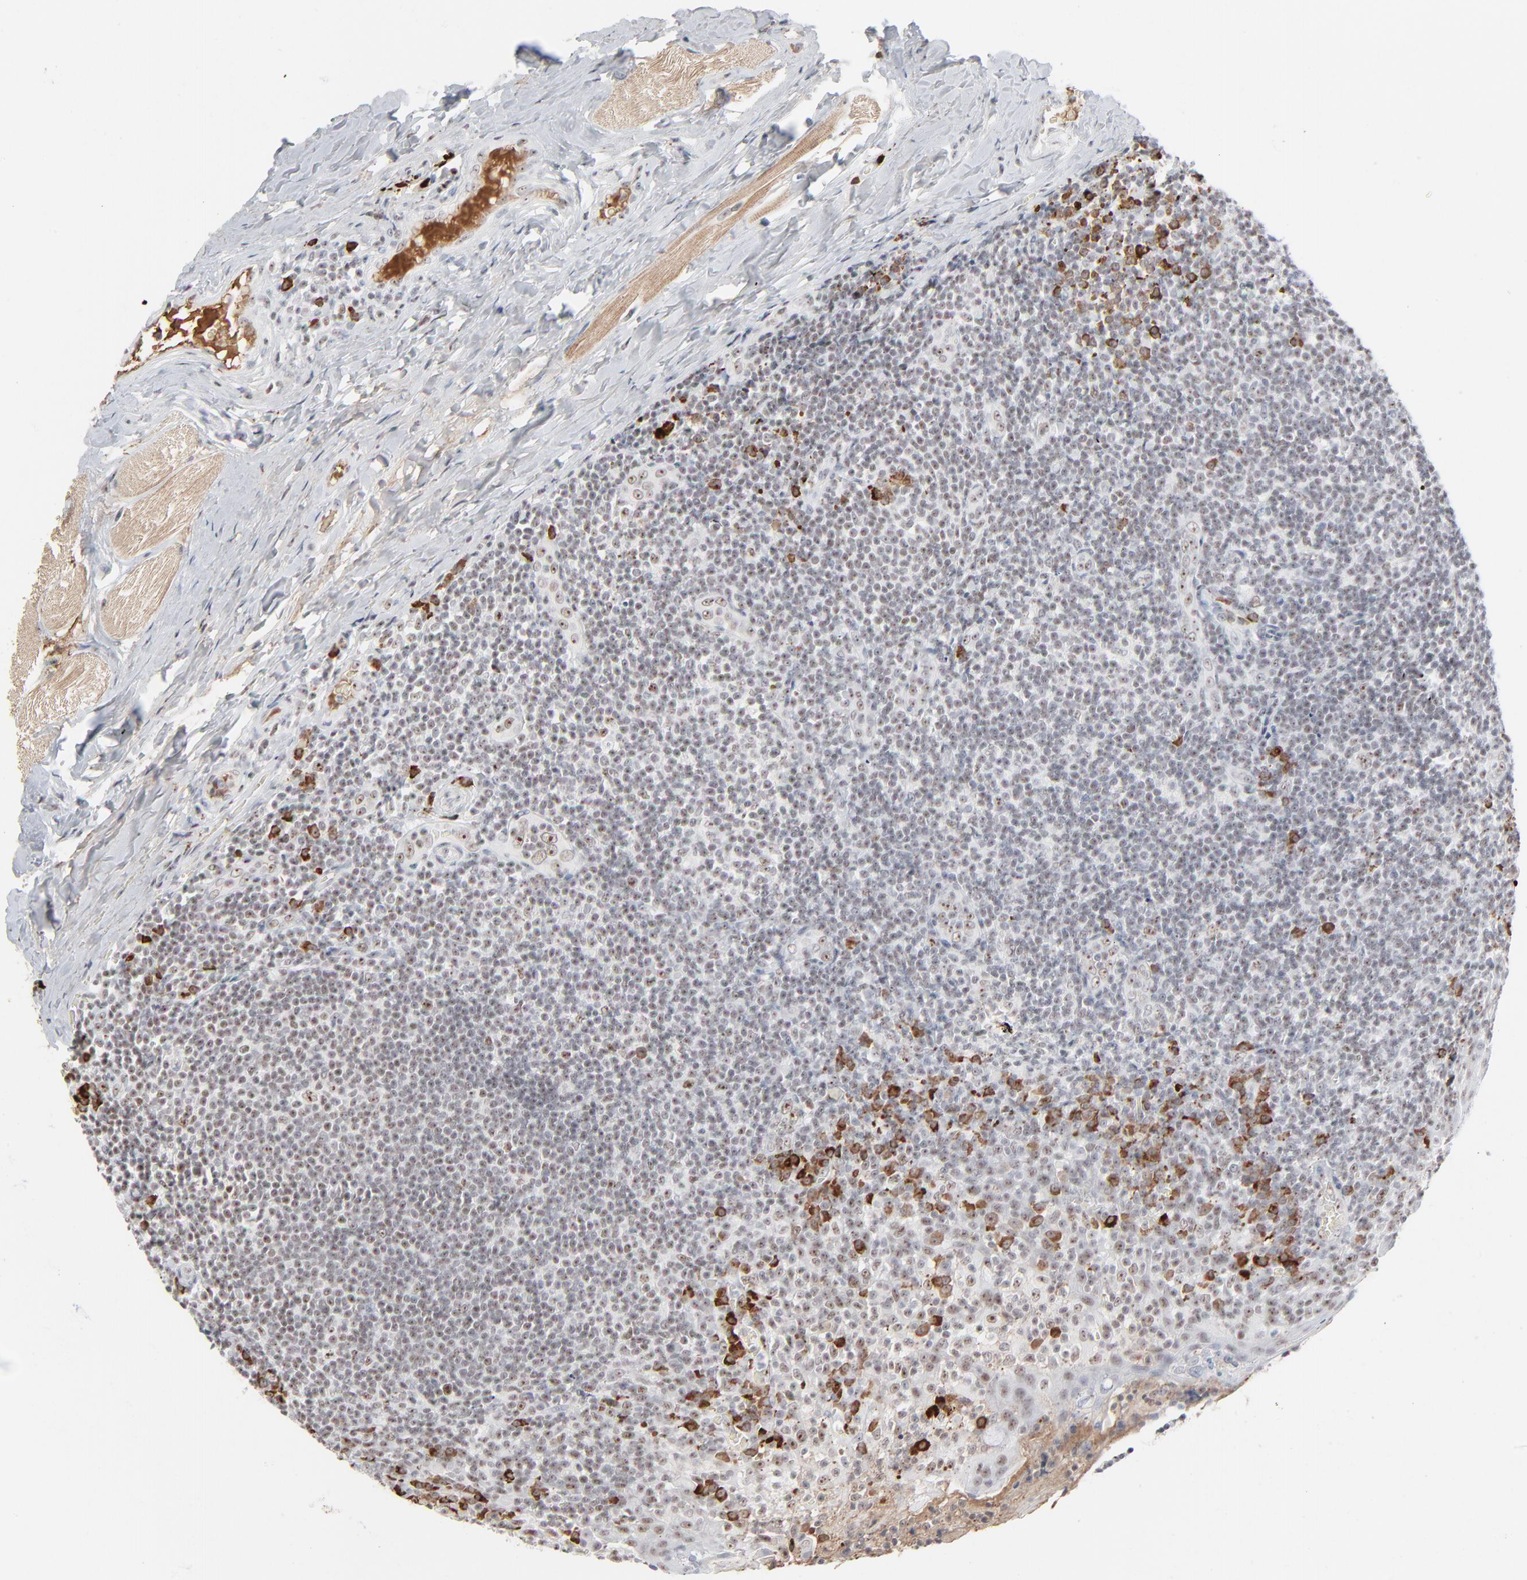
{"staining": {"intensity": "moderate", "quantity": "25%-75%", "location": "cytoplasmic/membranous,nuclear"}, "tissue": "tonsil", "cell_type": "Germinal center cells", "image_type": "normal", "snomed": [{"axis": "morphology", "description": "Normal tissue, NOS"}, {"axis": "topography", "description": "Tonsil"}], "caption": "Brown immunohistochemical staining in unremarkable tonsil shows moderate cytoplasmic/membranous,nuclear expression in about 25%-75% of germinal center cells.", "gene": "MPHOSPH6", "patient": {"sex": "male", "age": 31}}